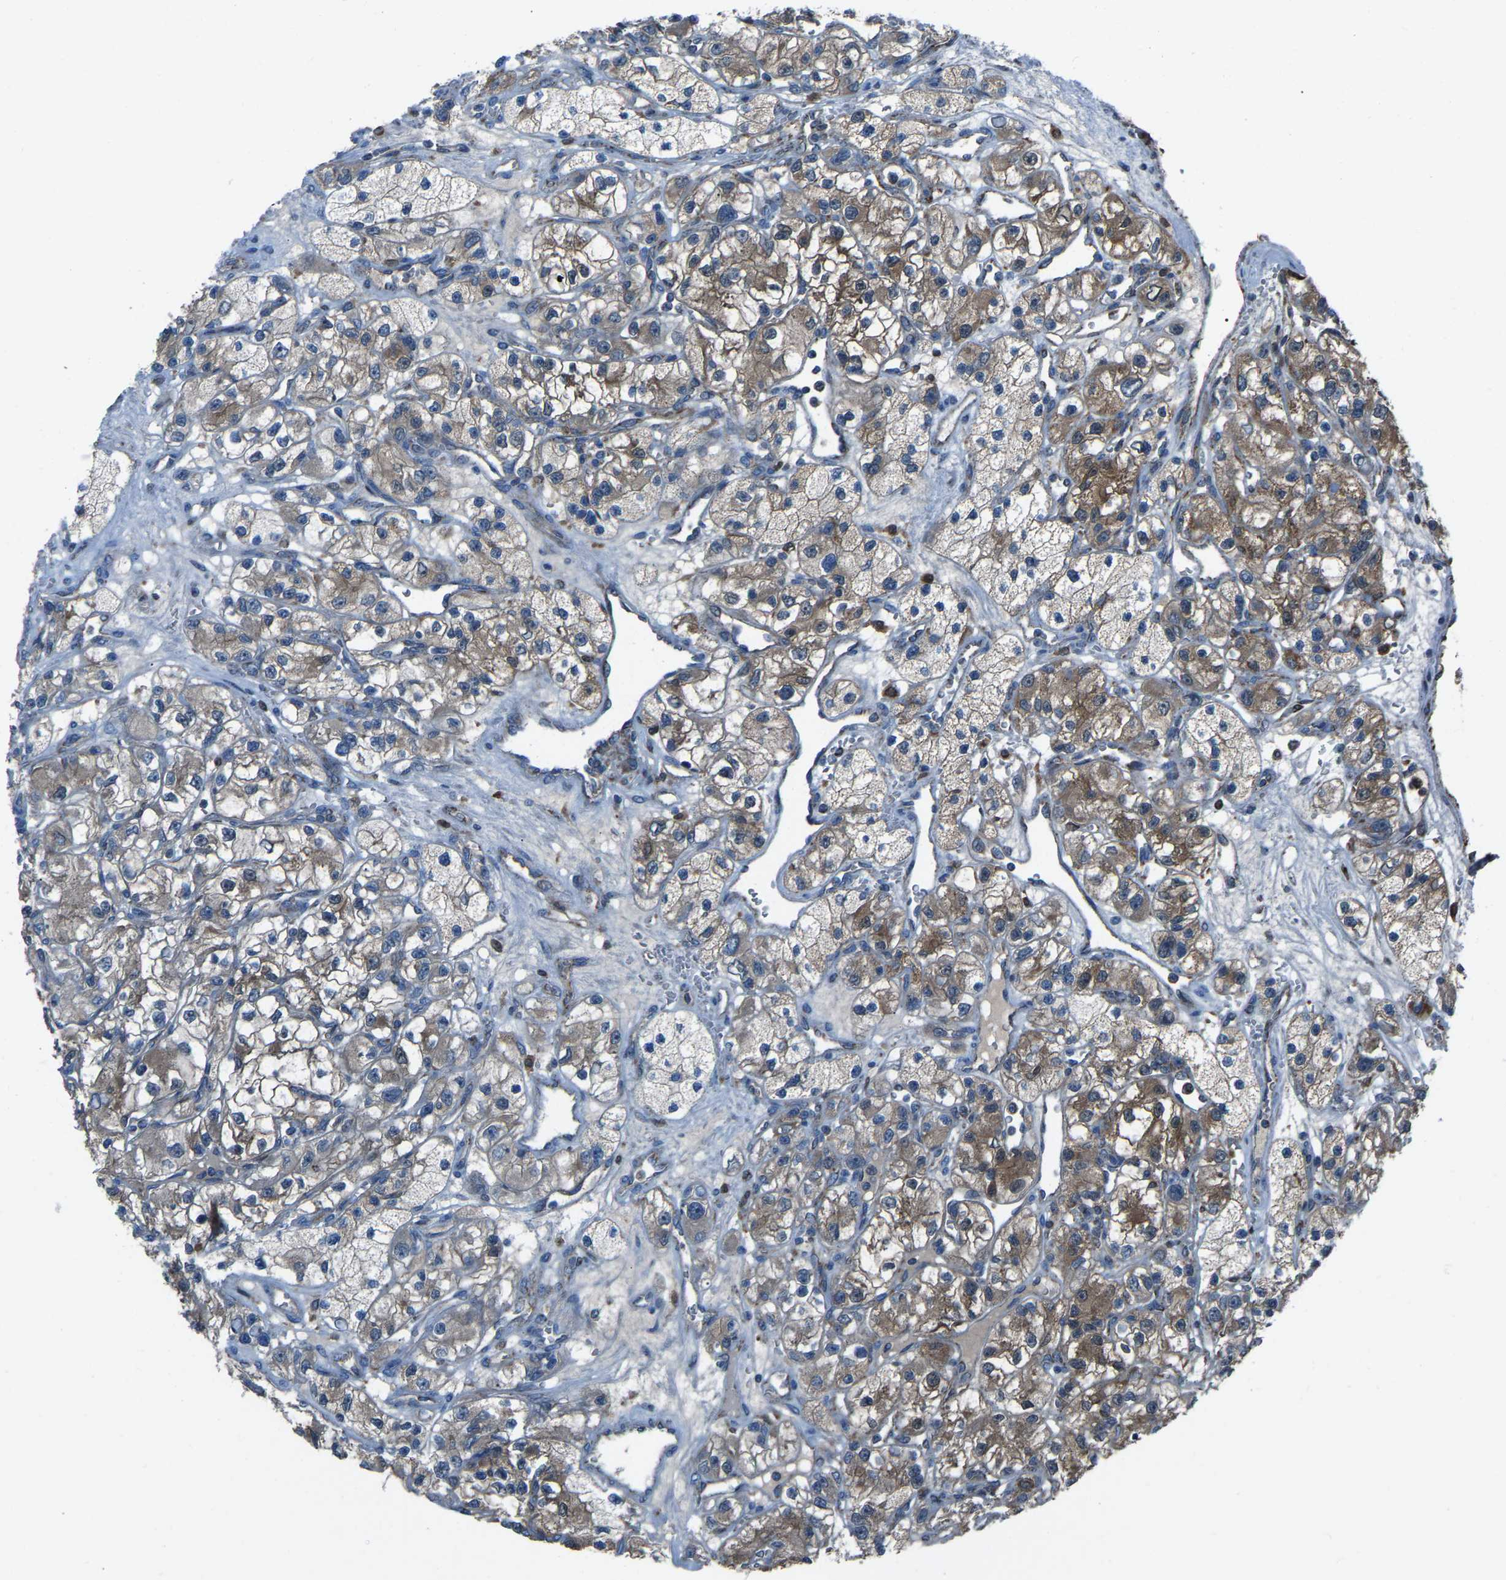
{"staining": {"intensity": "moderate", "quantity": "25%-75%", "location": "cytoplasmic/membranous"}, "tissue": "renal cancer", "cell_type": "Tumor cells", "image_type": "cancer", "snomed": [{"axis": "morphology", "description": "Adenocarcinoma, NOS"}, {"axis": "topography", "description": "Kidney"}], "caption": "The image demonstrates a brown stain indicating the presence of a protein in the cytoplasmic/membranous of tumor cells in renal adenocarcinoma.", "gene": "AKR1A1", "patient": {"sex": "female", "age": 57}}